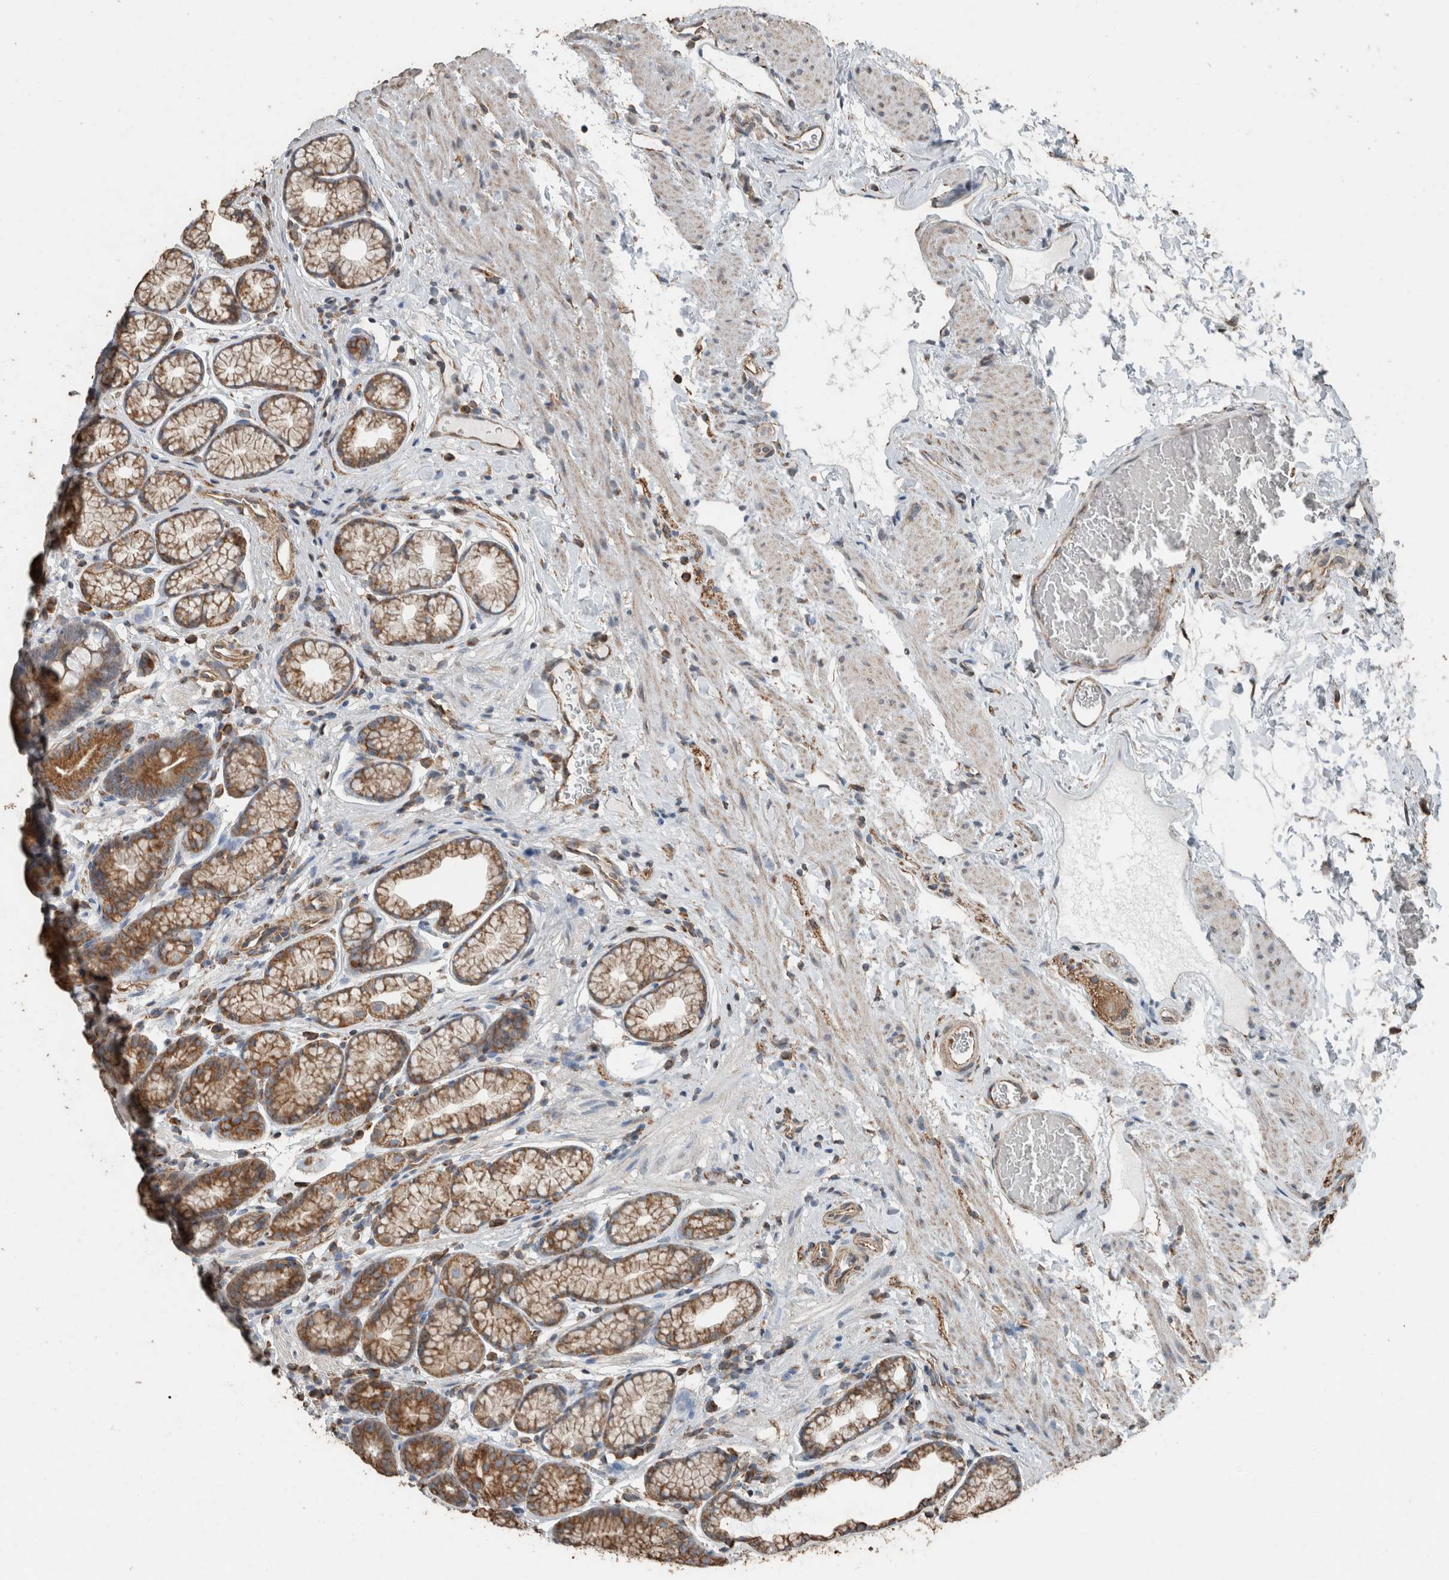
{"staining": {"intensity": "moderate", "quantity": "25%-75%", "location": "cytoplasmic/membranous"}, "tissue": "stomach", "cell_type": "Glandular cells", "image_type": "normal", "snomed": [{"axis": "morphology", "description": "Normal tissue, NOS"}, {"axis": "topography", "description": "Stomach"}], "caption": "Glandular cells display moderate cytoplasmic/membranous positivity in about 25%-75% of cells in normal stomach.", "gene": "ACVR2B", "patient": {"sex": "male", "age": 42}}